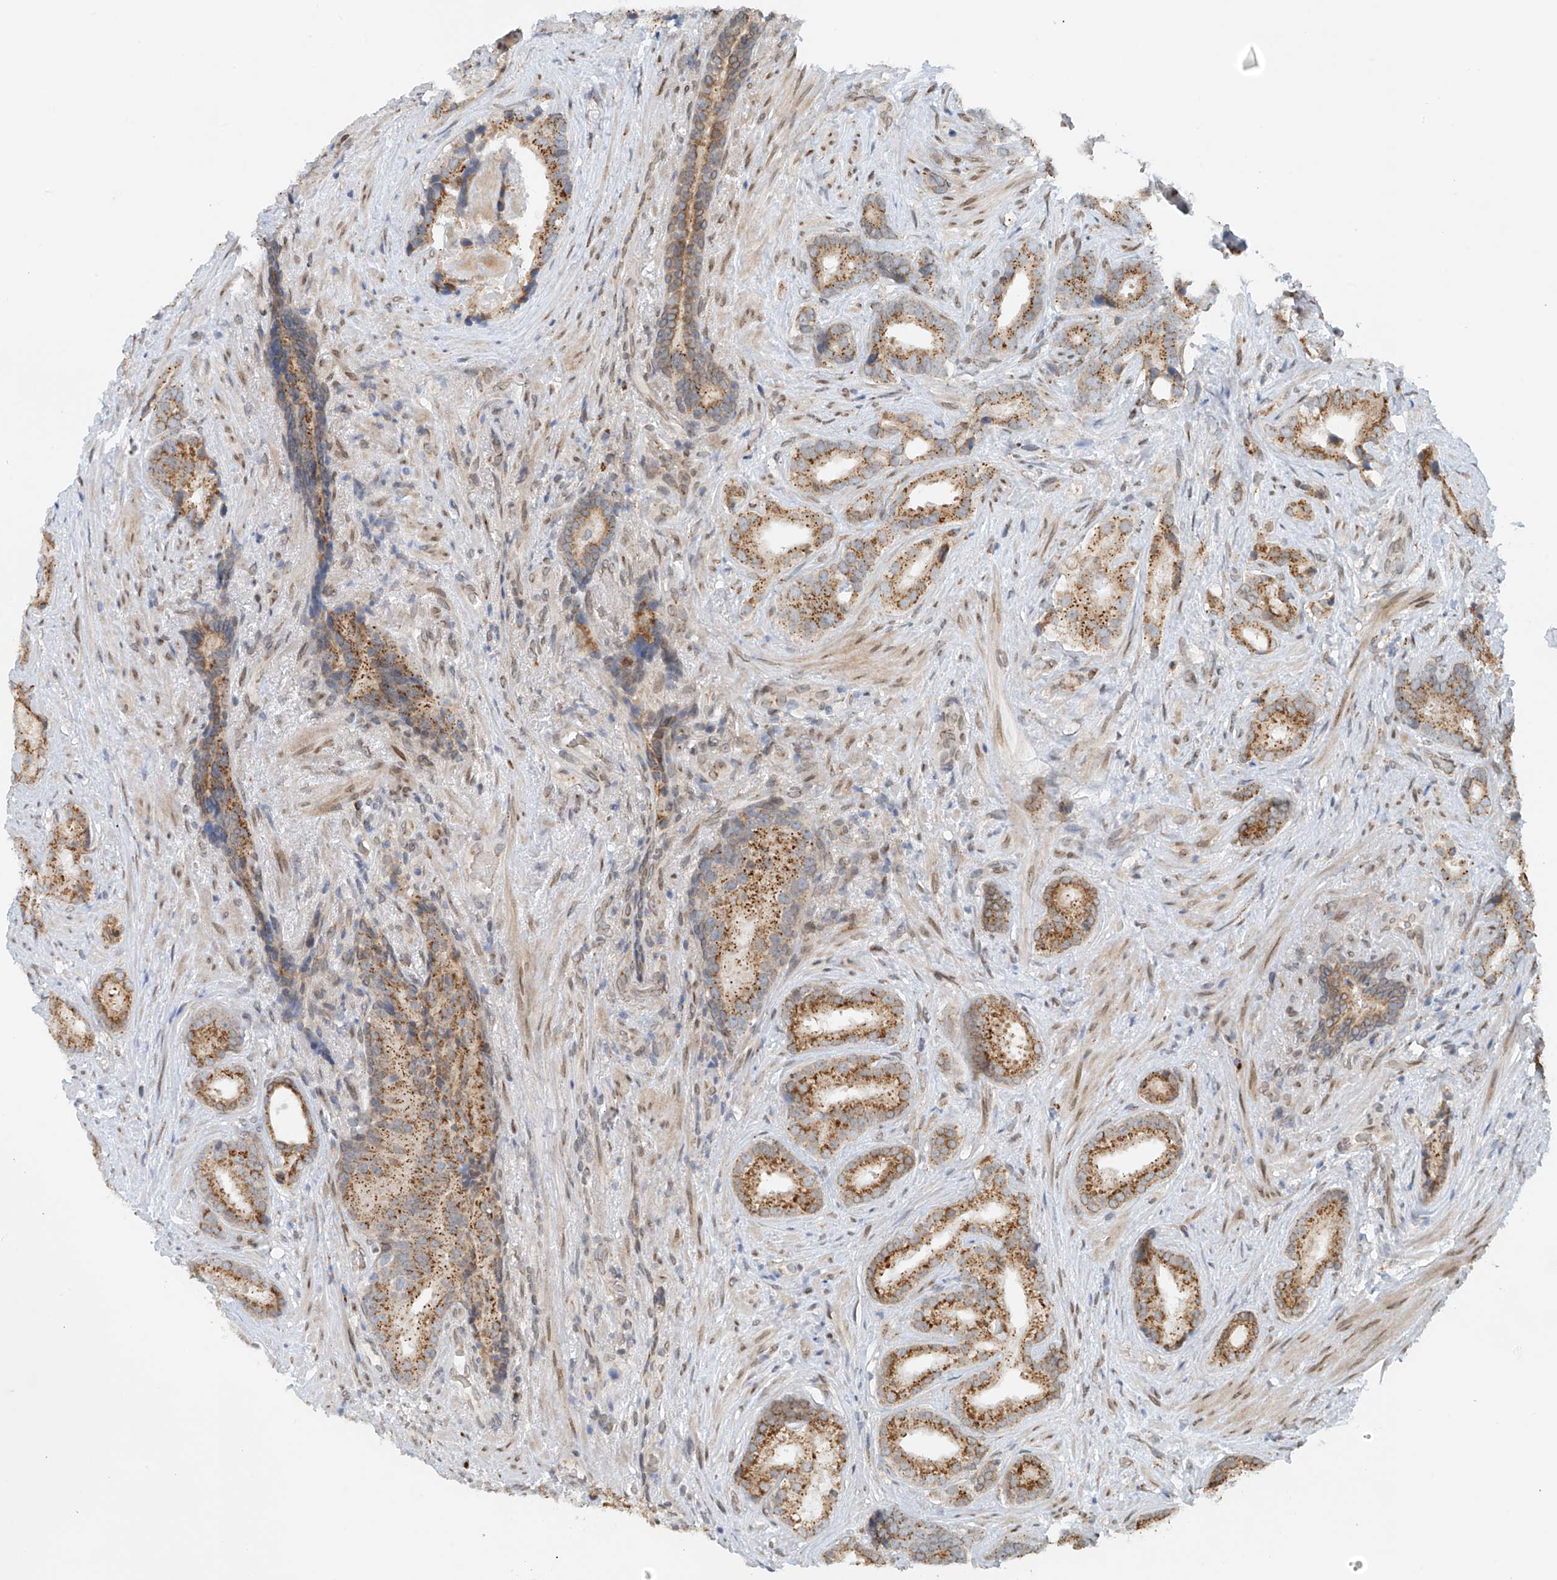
{"staining": {"intensity": "moderate", "quantity": ">75%", "location": "cytoplasmic/membranous"}, "tissue": "prostate cancer", "cell_type": "Tumor cells", "image_type": "cancer", "snomed": [{"axis": "morphology", "description": "Adenocarcinoma, Low grade"}, {"axis": "topography", "description": "Prostate"}], "caption": "Immunohistochemical staining of prostate cancer displays moderate cytoplasmic/membranous protein staining in about >75% of tumor cells.", "gene": "STARD9", "patient": {"sex": "male", "age": 71}}